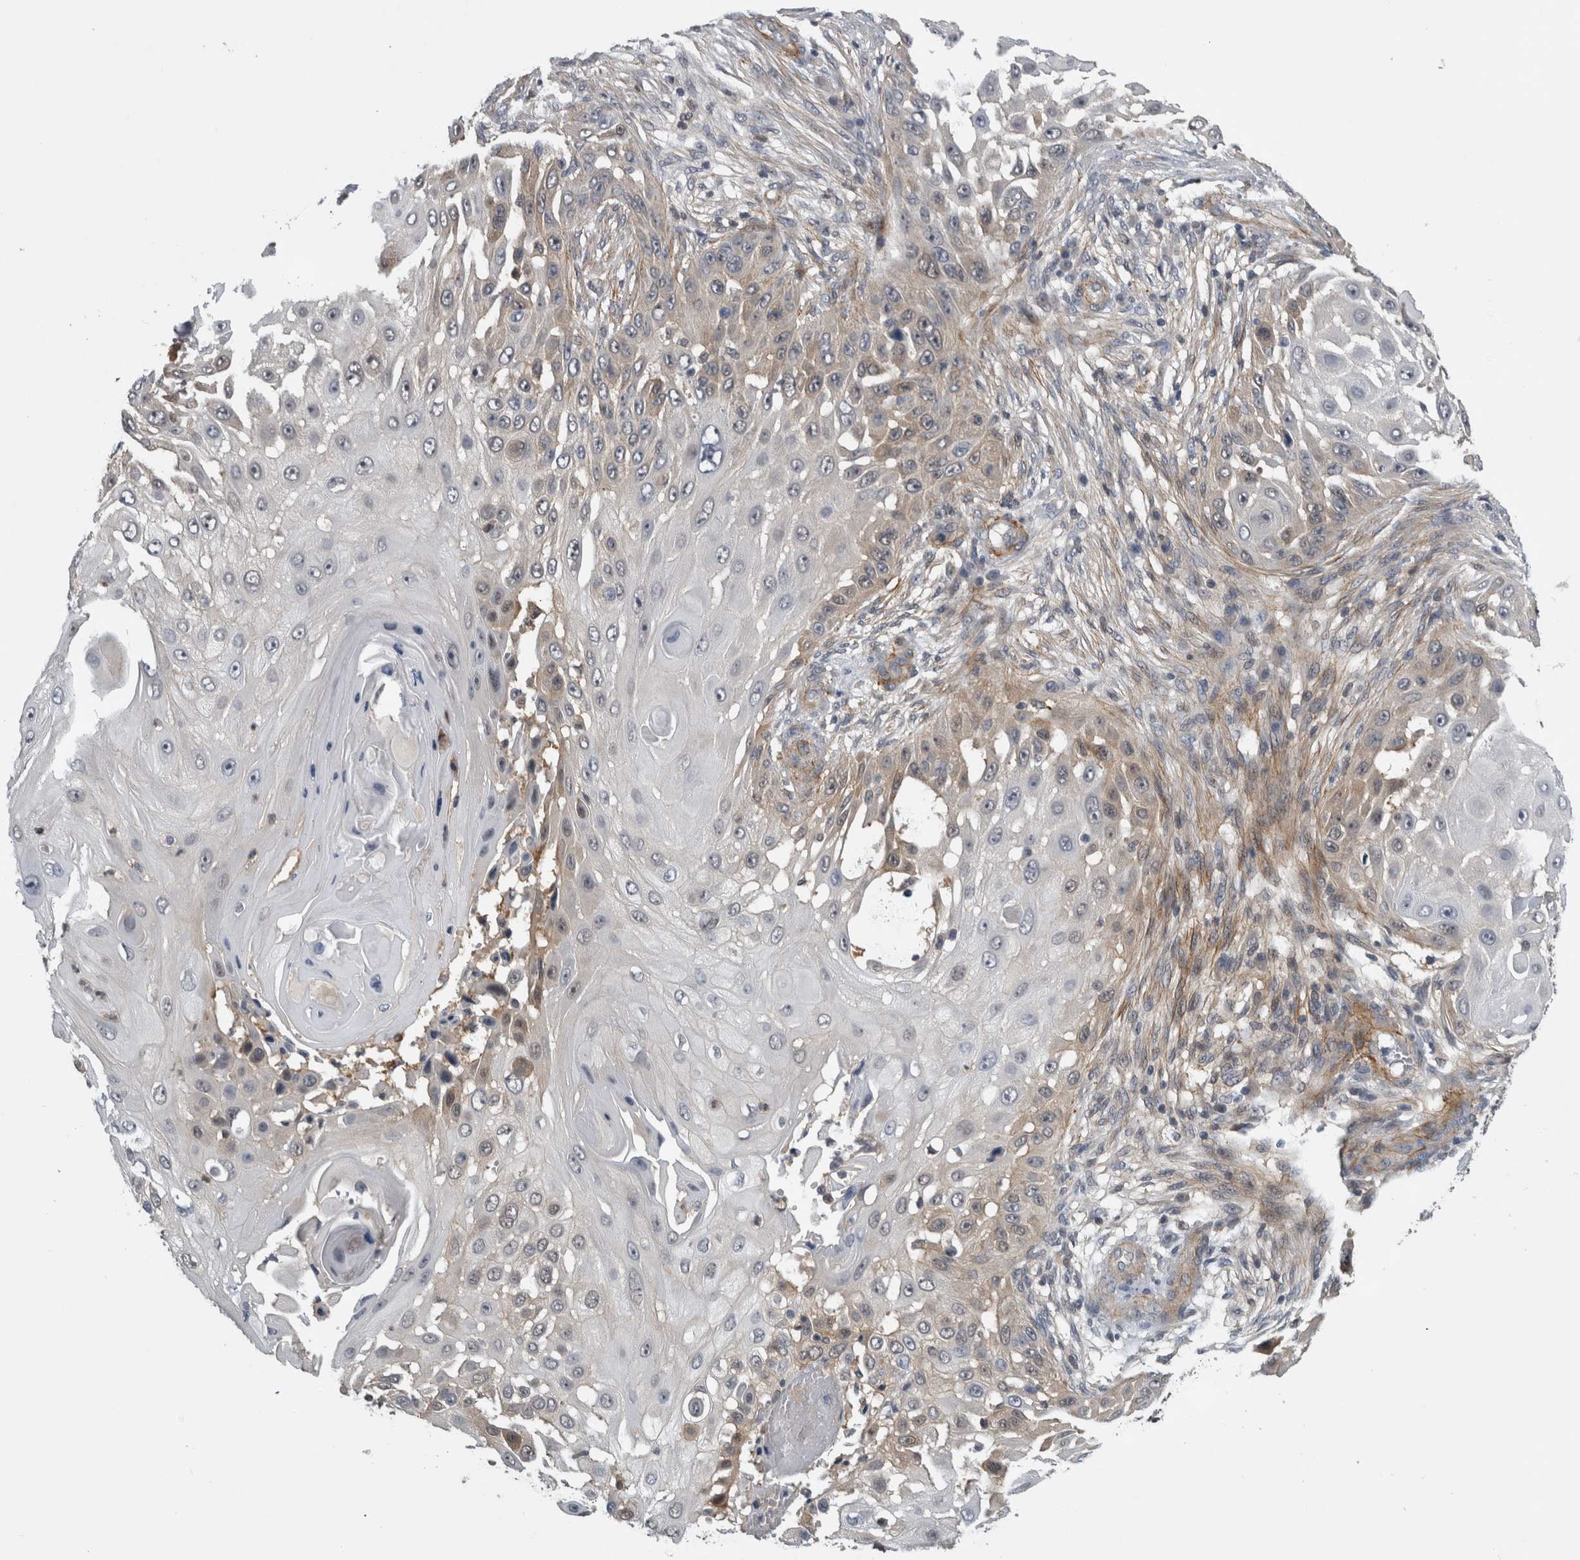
{"staining": {"intensity": "weak", "quantity": "<25%", "location": "cytoplasmic/membranous"}, "tissue": "skin cancer", "cell_type": "Tumor cells", "image_type": "cancer", "snomed": [{"axis": "morphology", "description": "Squamous cell carcinoma, NOS"}, {"axis": "topography", "description": "Skin"}], "caption": "Micrograph shows no significant protein staining in tumor cells of squamous cell carcinoma (skin).", "gene": "NAPRT", "patient": {"sex": "female", "age": 44}}